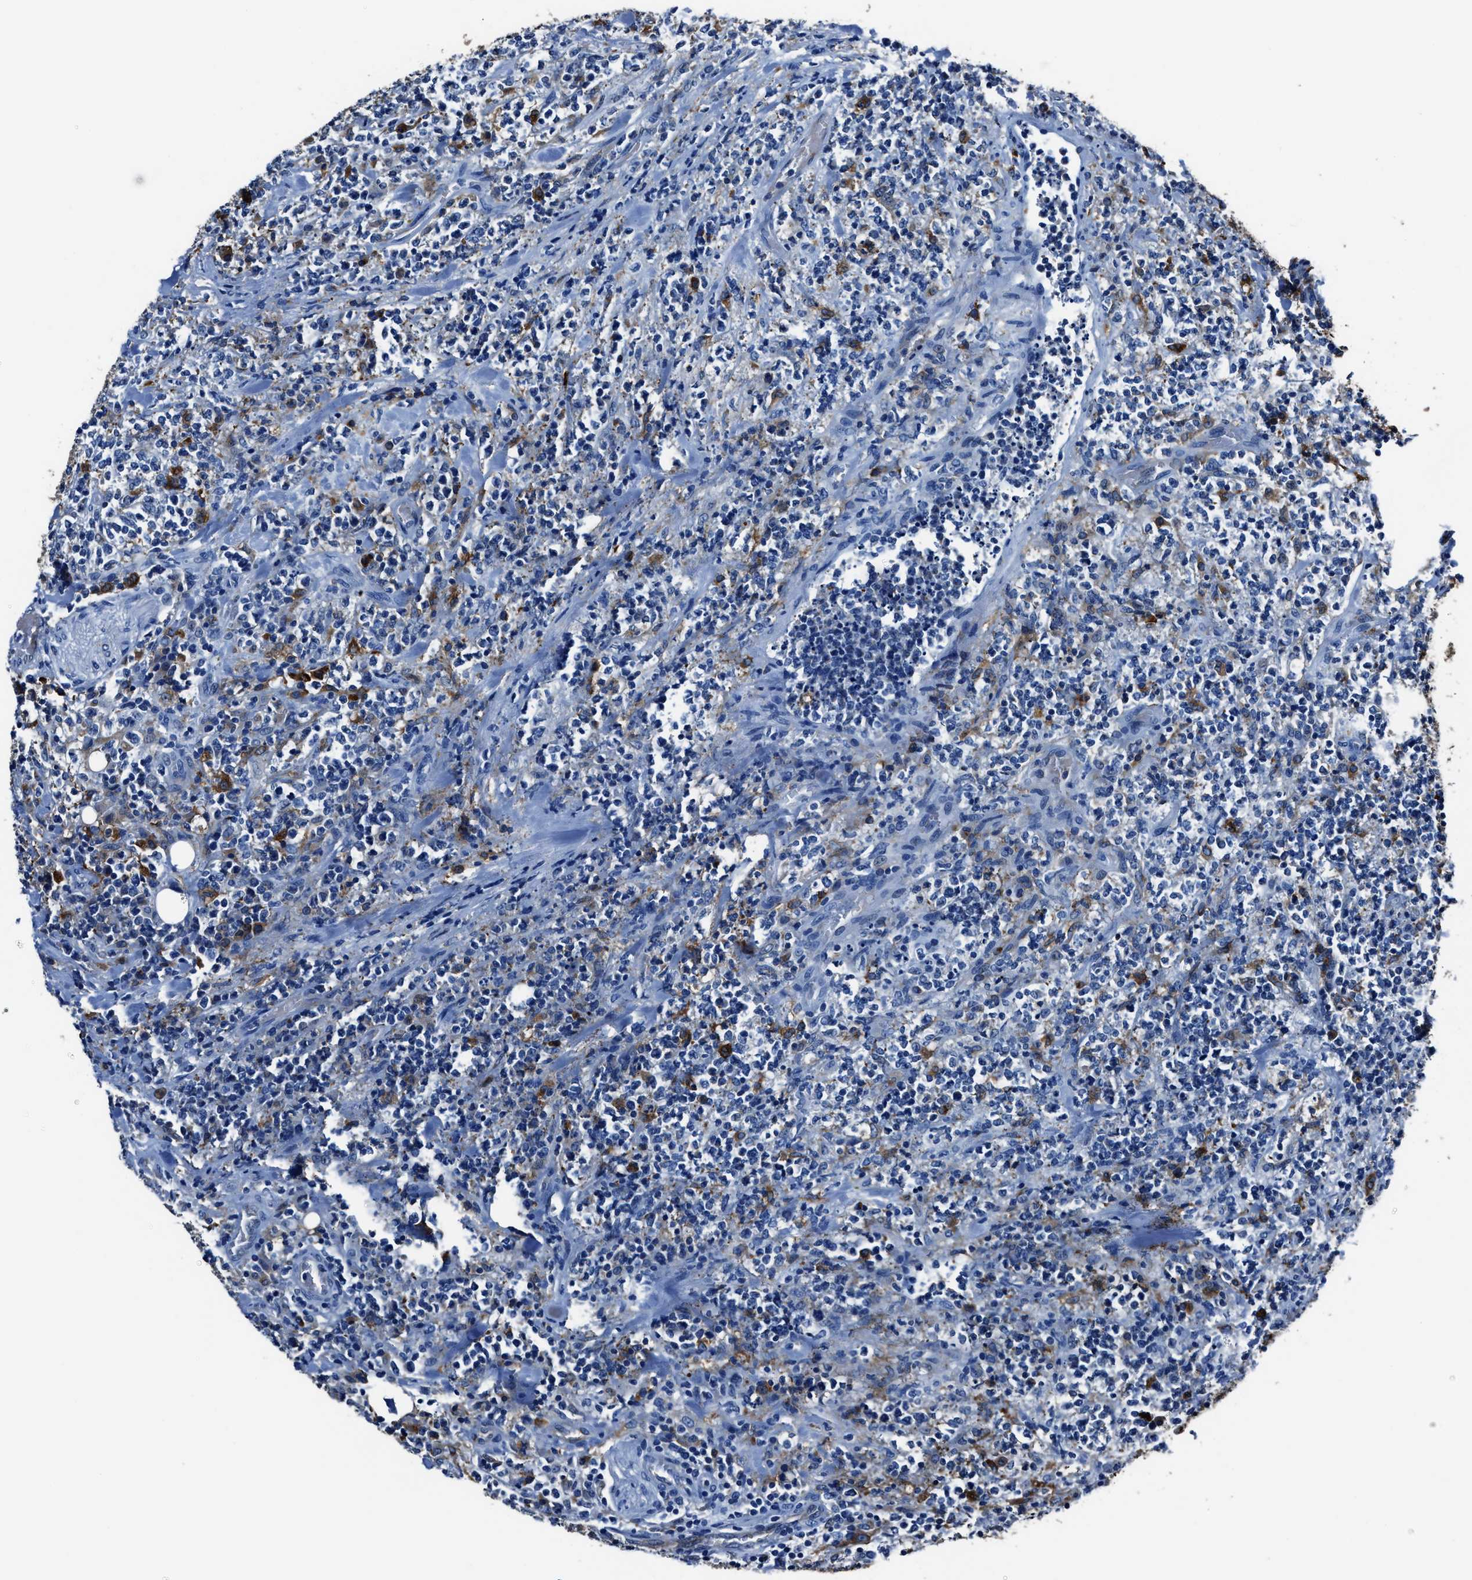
{"staining": {"intensity": "negative", "quantity": "none", "location": "none"}, "tissue": "lymphoma", "cell_type": "Tumor cells", "image_type": "cancer", "snomed": [{"axis": "morphology", "description": "Malignant lymphoma, non-Hodgkin's type, High grade"}, {"axis": "topography", "description": "Soft tissue"}], "caption": "Immunohistochemical staining of high-grade malignant lymphoma, non-Hodgkin's type displays no significant expression in tumor cells.", "gene": "FTL", "patient": {"sex": "male", "age": 18}}